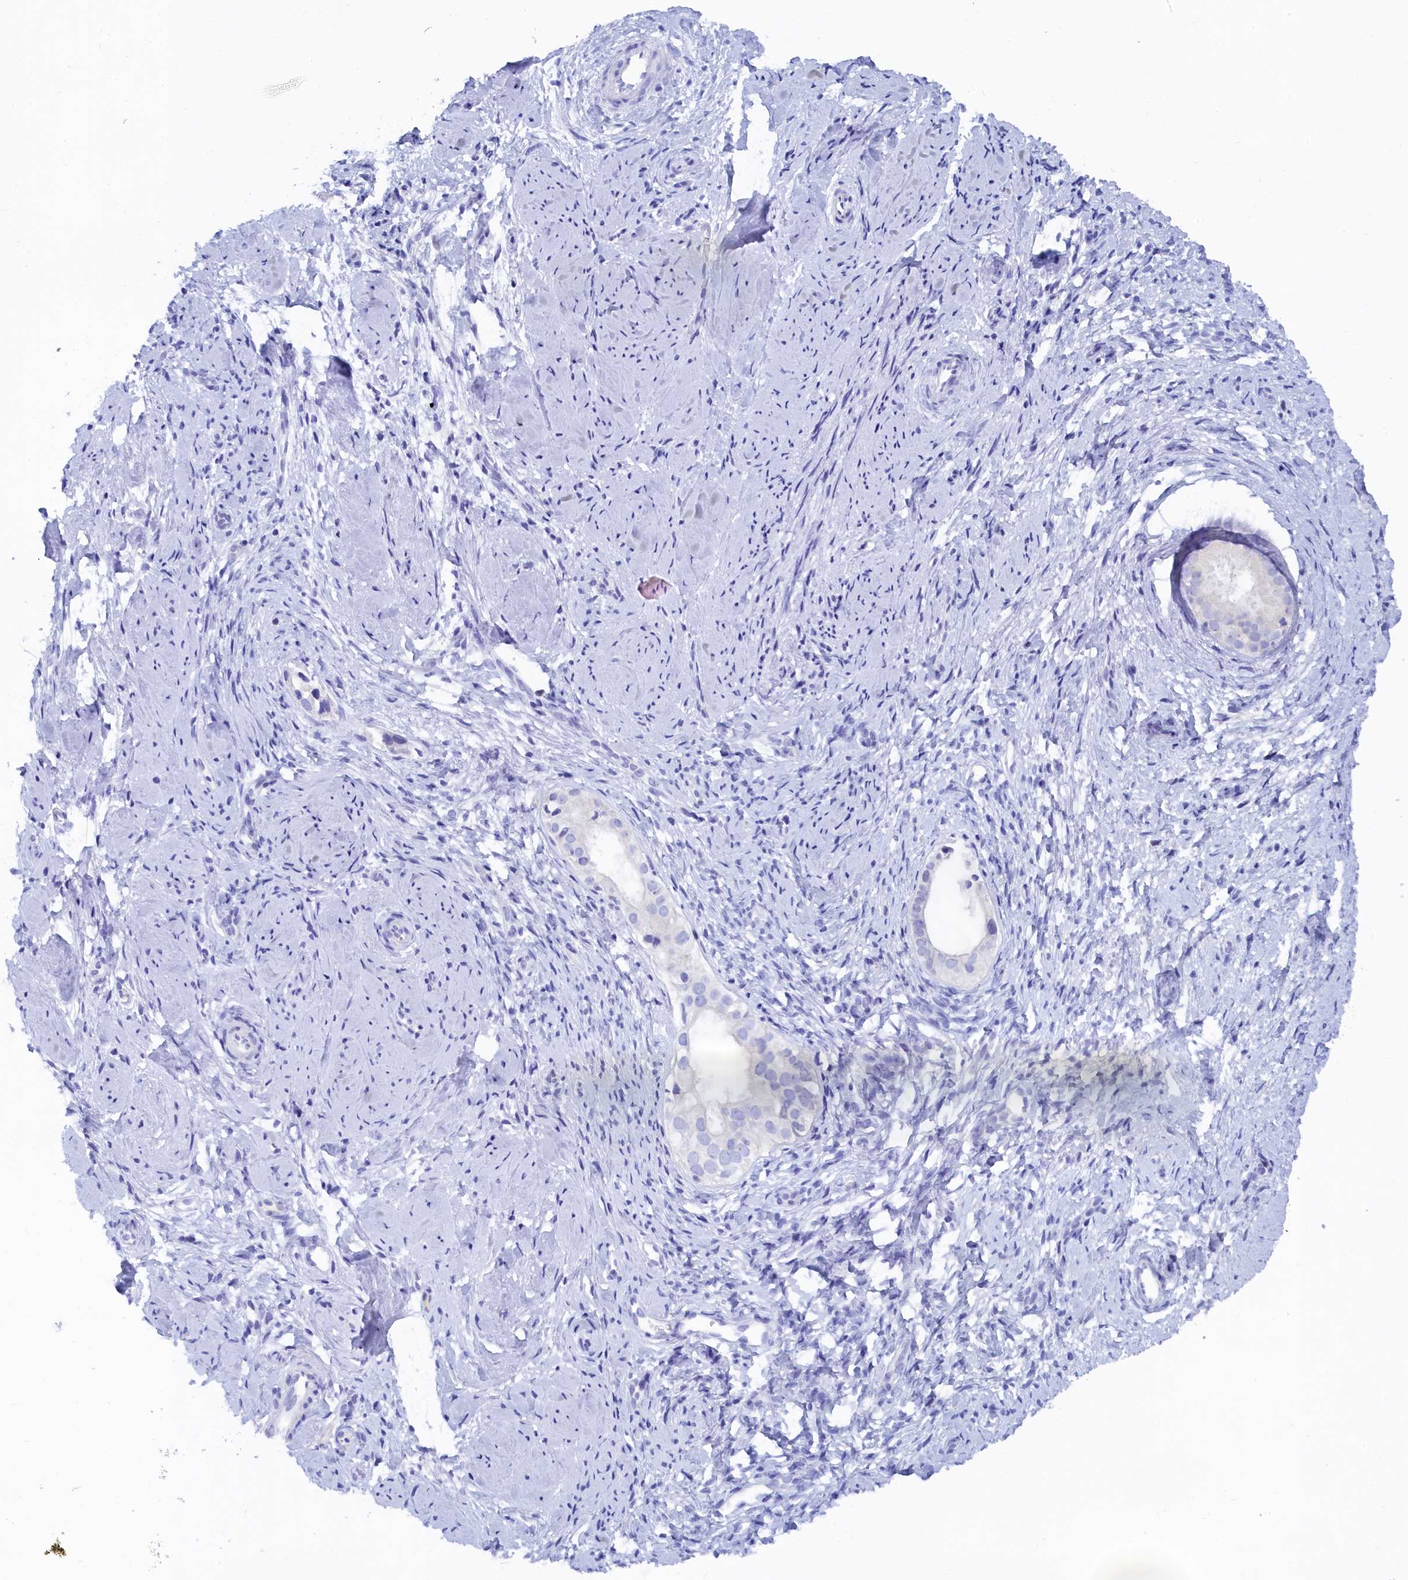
{"staining": {"intensity": "negative", "quantity": "none", "location": "none"}, "tissue": "cervix", "cell_type": "Glandular cells", "image_type": "normal", "snomed": [{"axis": "morphology", "description": "Normal tissue, NOS"}, {"axis": "topography", "description": "Cervix"}], "caption": "Glandular cells show no significant protein expression in unremarkable cervix. Brightfield microscopy of immunohistochemistry stained with DAB (3,3'-diaminobenzidine) (brown) and hematoxylin (blue), captured at high magnification.", "gene": "TRIM10", "patient": {"sex": "female", "age": 57}}